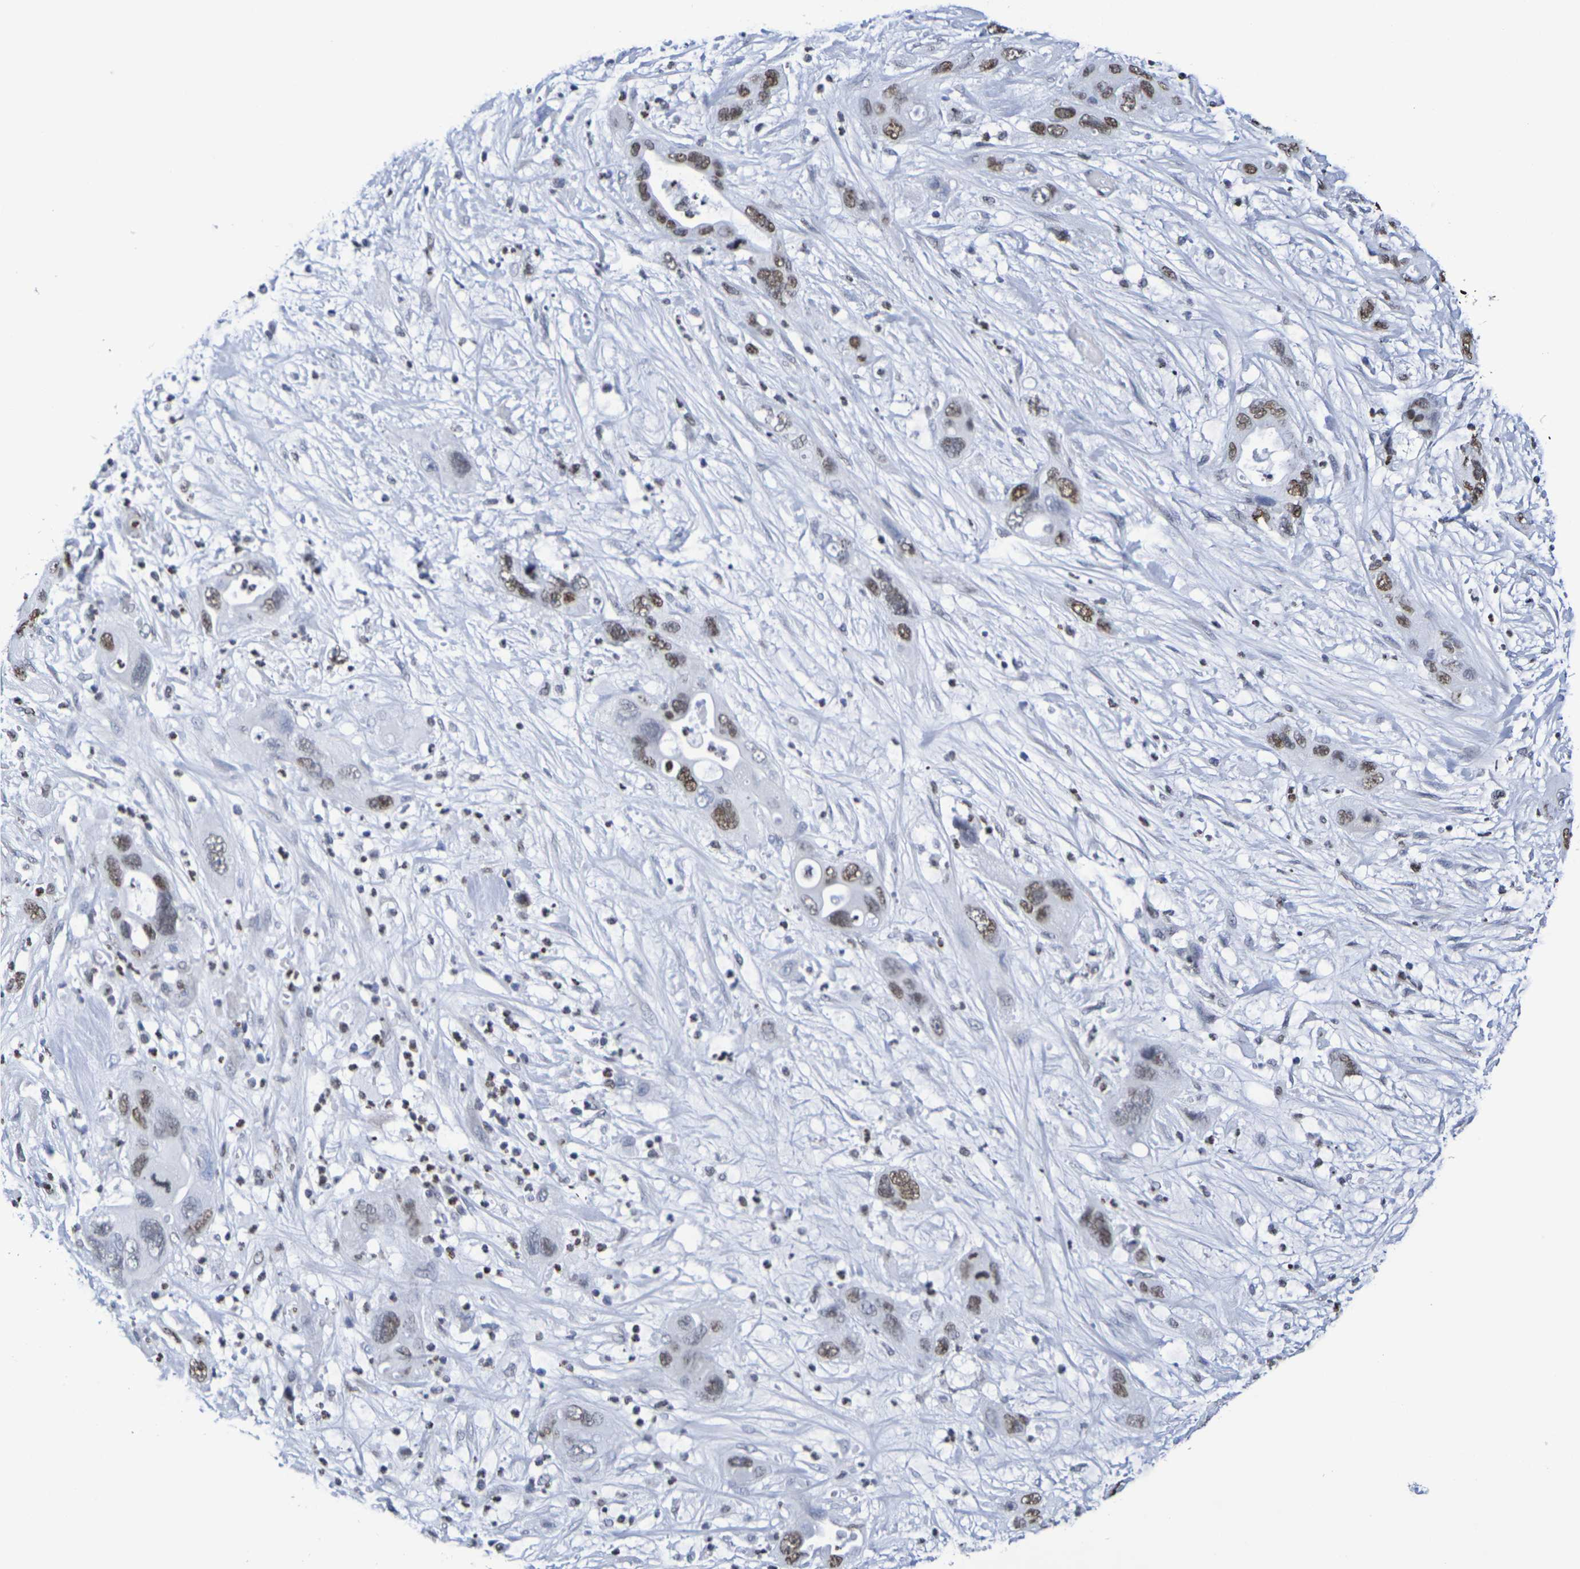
{"staining": {"intensity": "moderate", "quantity": ">75%", "location": "nuclear"}, "tissue": "pancreatic cancer", "cell_type": "Tumor cells", "image_type": "cancer", "snomed": [{"axis": "morphology", "description": "Adenocarcinoma, NOS"}, {"axis": "topography", "description": "Pancreas"}], "caption": "Immunohistochemical staining of pancreatic cancer (adenocarcinoma) demonstrates medium levels of moderate nuclear staining in about >75% of tumor cells.", "gene": "H1-5", "patient": {"sex": "female", "age": 71}}